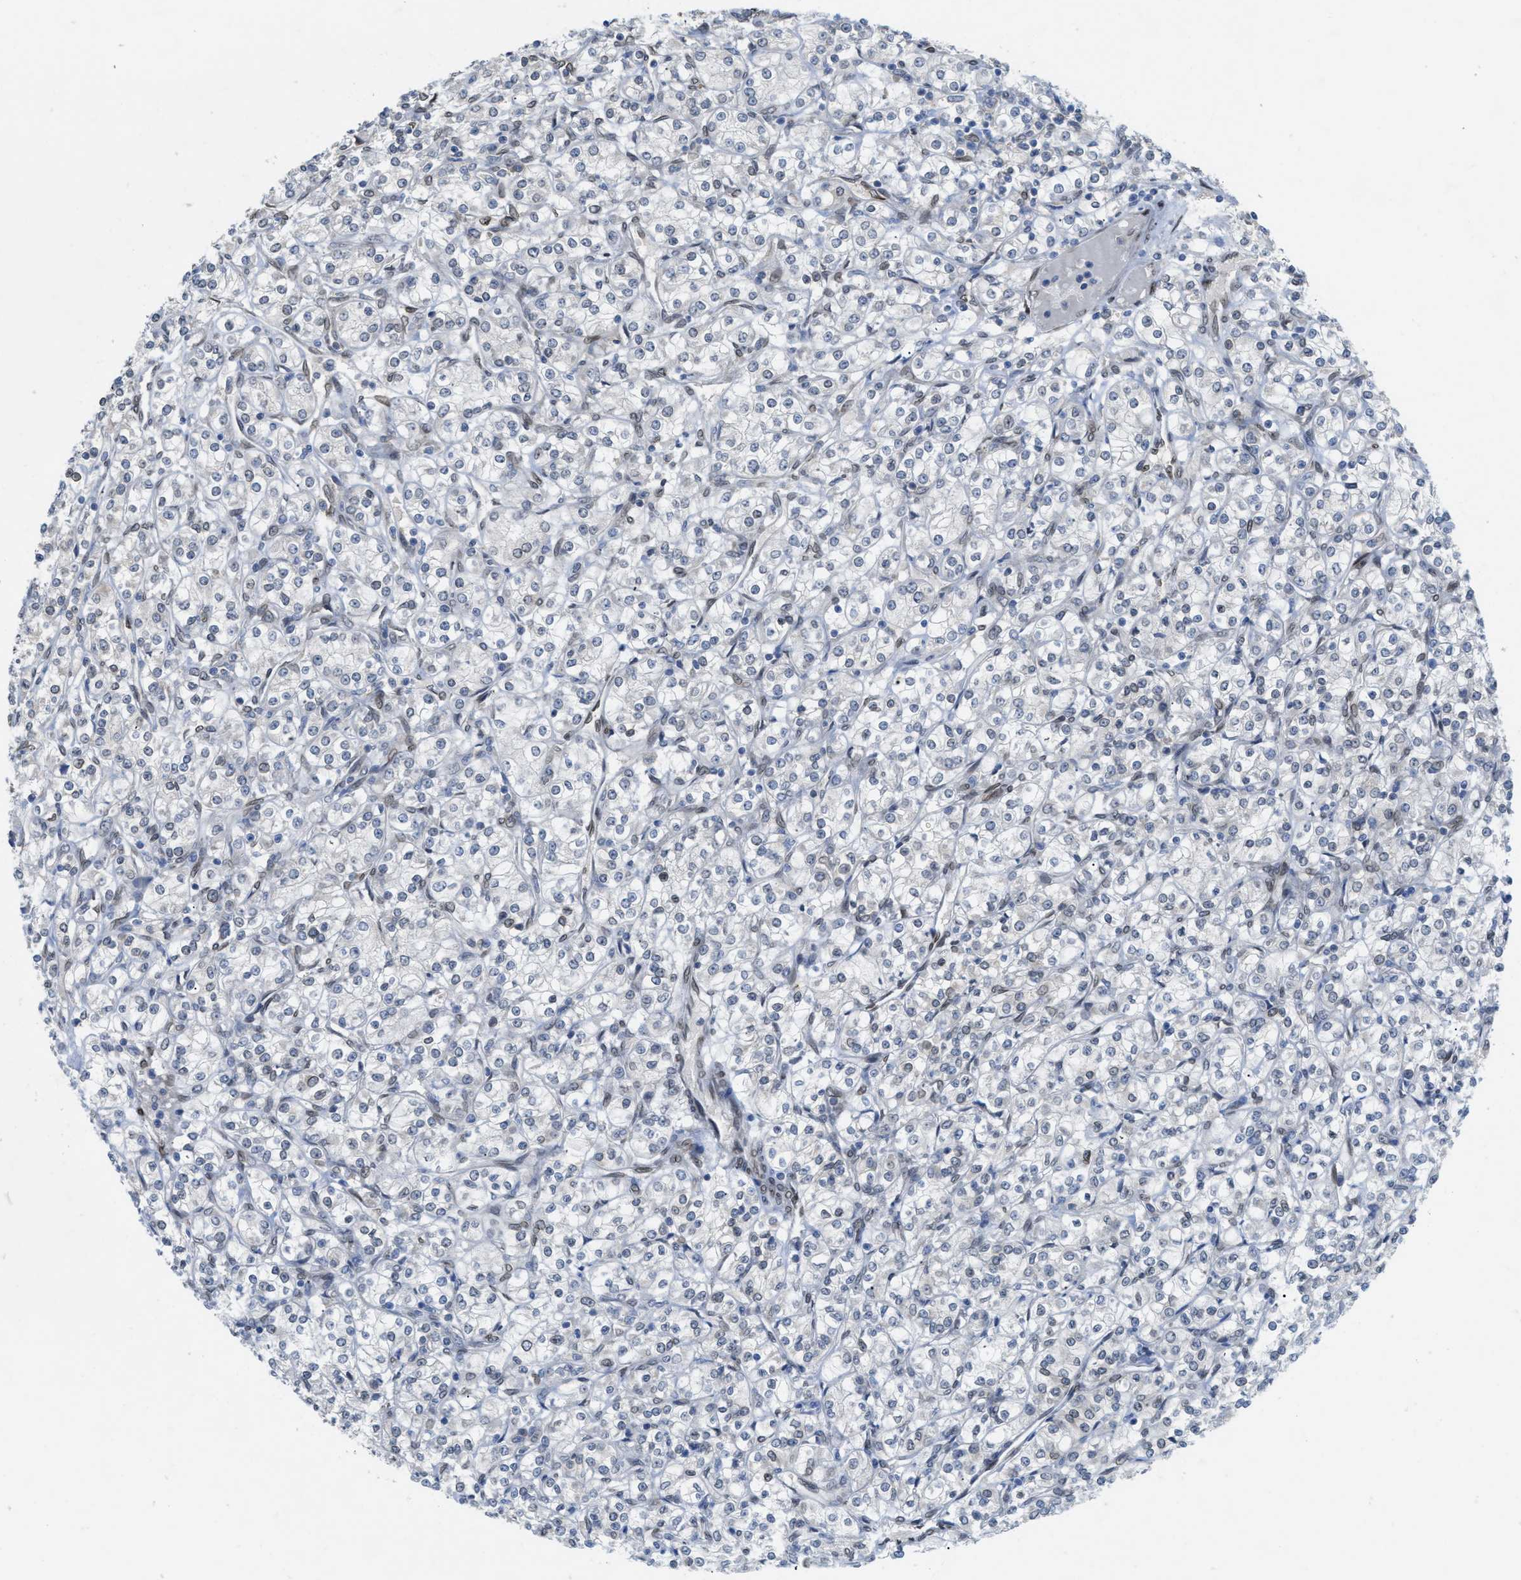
{"staining": {"intensity": "negative", "quantity": "none", "location": "none"}, "tissue": "renal cancer", "cell_type": "Tumor cells", "image_type": "cancer", "snomed": [{"axis": "morphology", "description": "Adenocarcinoma, NOS"}, {"axis": "topography", "description": "Kidney"}], "caption": "There is no significant positivity in tumor cells of renal cancer (adenocarcinoma). (DAB immunohistochemistry, high magnification).", "gene": "EIF2AK3", "patient": {"sex": "male", "age": 77}}